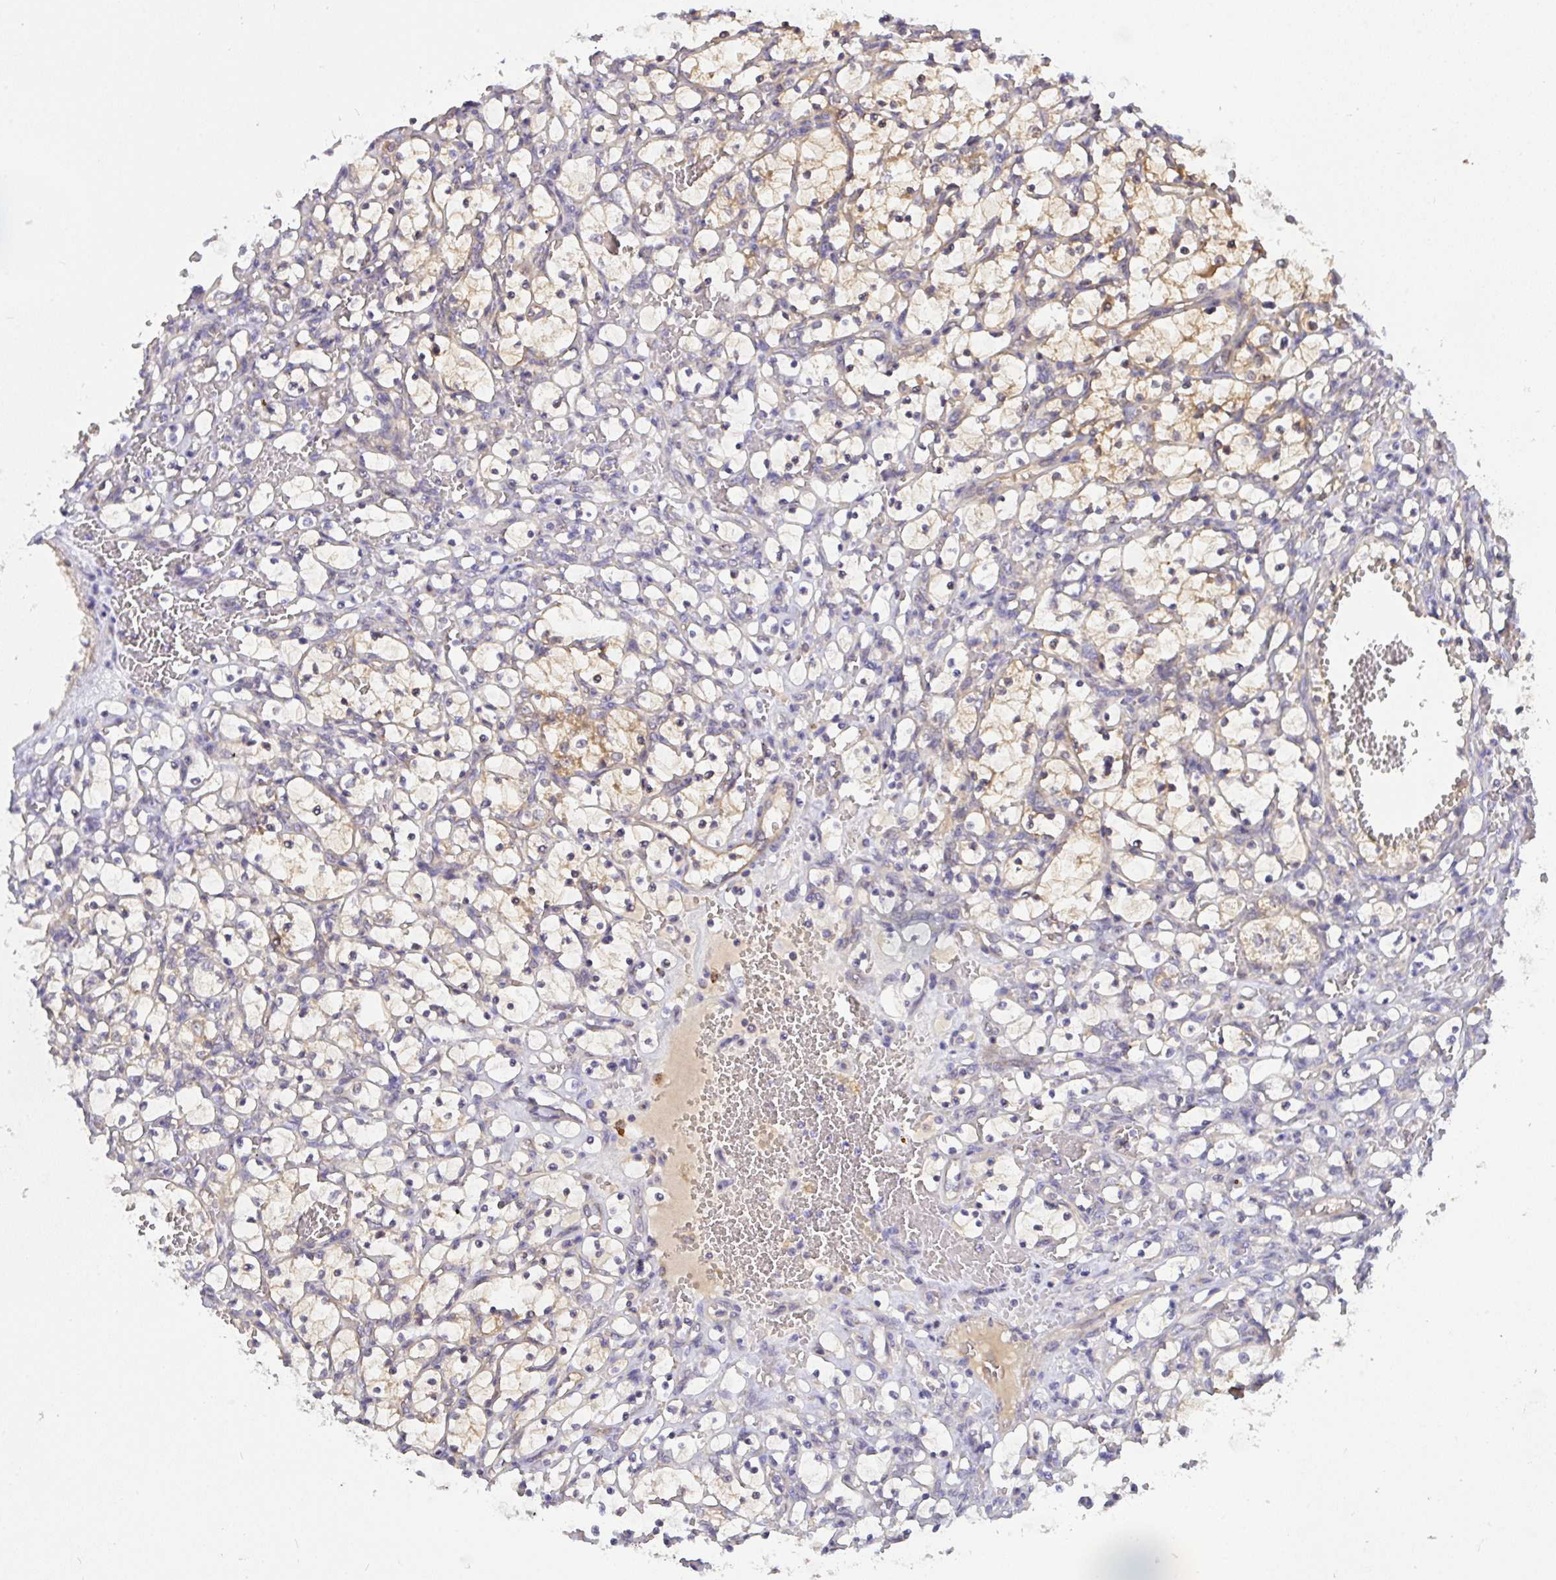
{"staining": {"intensity": "weak", "quantity": "25%-75%", "location": "cytoplasmic/membranous"}, "tissue": "renal cancer", "cell_type": "Tumor cells", "image_type": "cancer", "snomed": [{"axis": "morphology", "description": "Adenocarcinoma, NOS"}, {"axis": "topography", "description": "Kidney"}], "caption": "Protein analysis of adenocarcinoma (renal) tissue demonstrates weak cytoplasmic/membranous staining in approximately 25%-75% of tumor cells.", "gene": "C19orf54", "patient": {"sex": "female", "age": 69}}